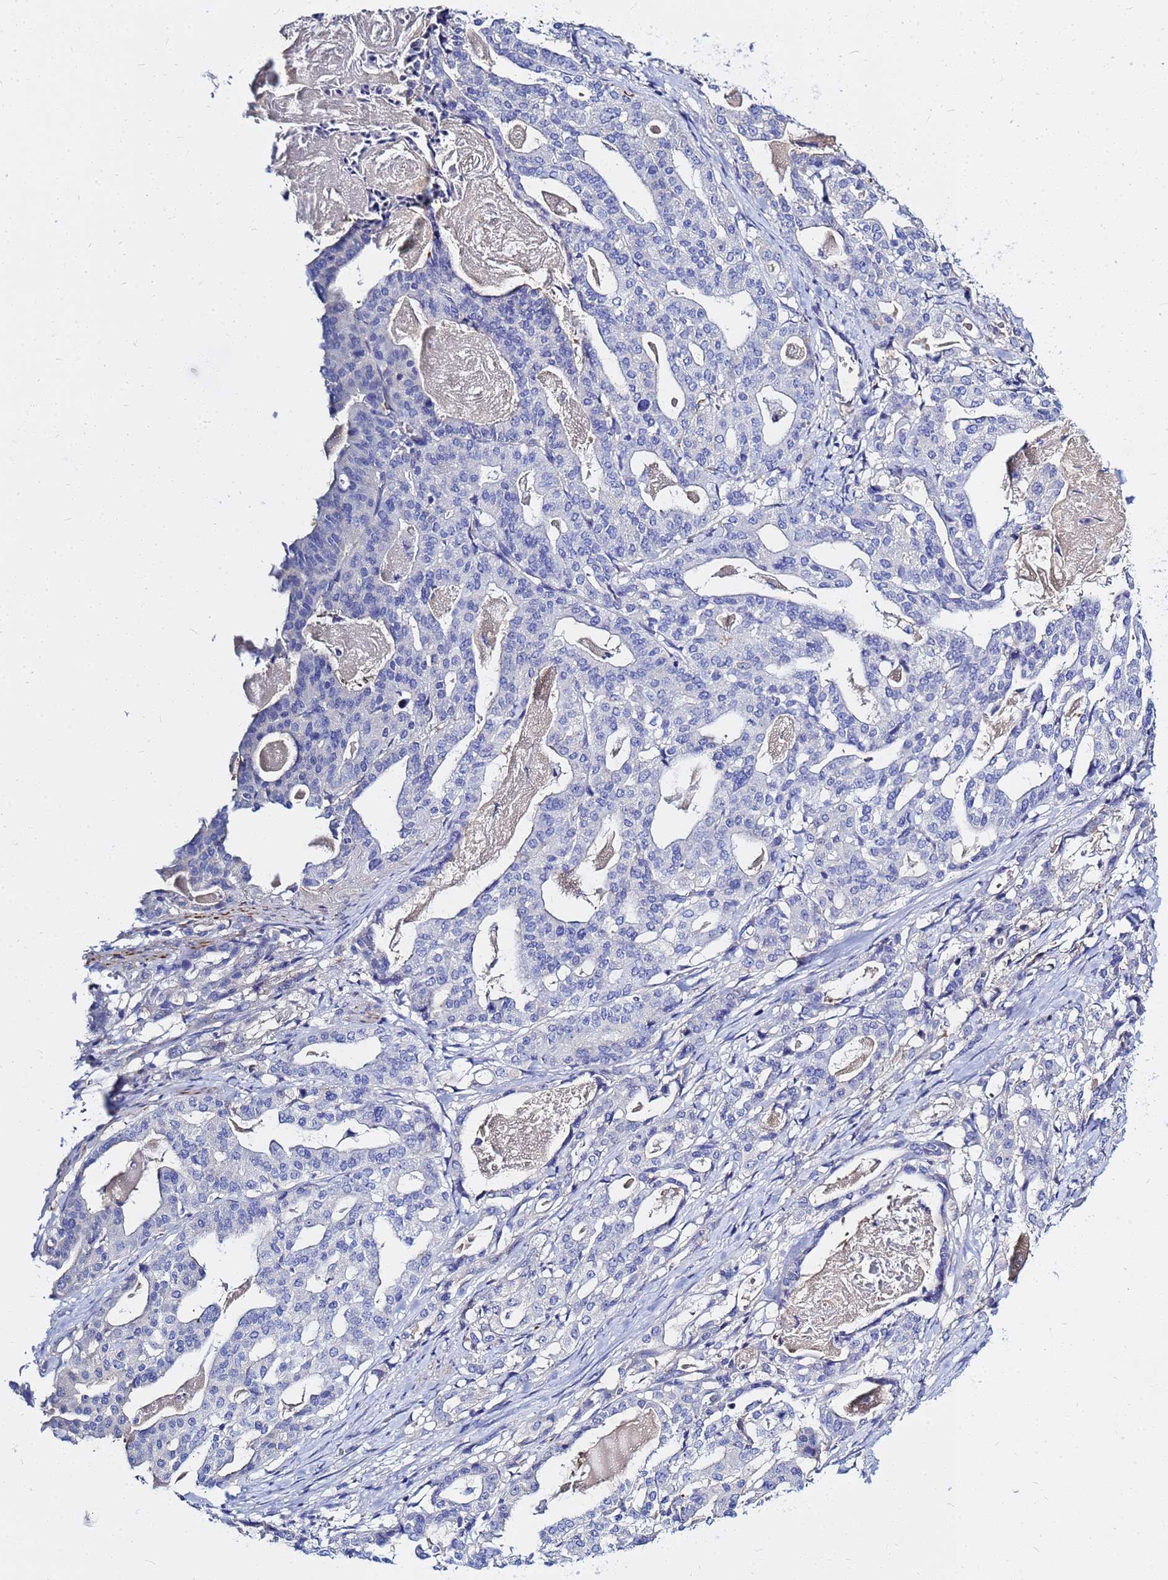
{"staining": {"intensity": "negative", "quantity": "none", "location": "none"}, "tissue": "stomach cancer", "cell_type": "Tumor cells", "image_type": "cancer", "snomed": [{"axis": "morphology", "description": "Adenocarcinoma, NOS"}, {"axis": "topography", "description": "Stomach"}], "caption": "Immunohistochemistry (IHC) photomicrograph of neoplastic tissue: stomach cancer stained with DAB (3,3'-diaminobenzidine) displays no significant protein positivity in tumor cells. (Stains: DAB (3,3'-diaminobenzidine) immunohistochemistry with hematoxylin counter stain, Microscopy: brightfield microscopy at high magnification).", "gene": "ZNF552", "patient": {"sex": "male", "age": 48}}